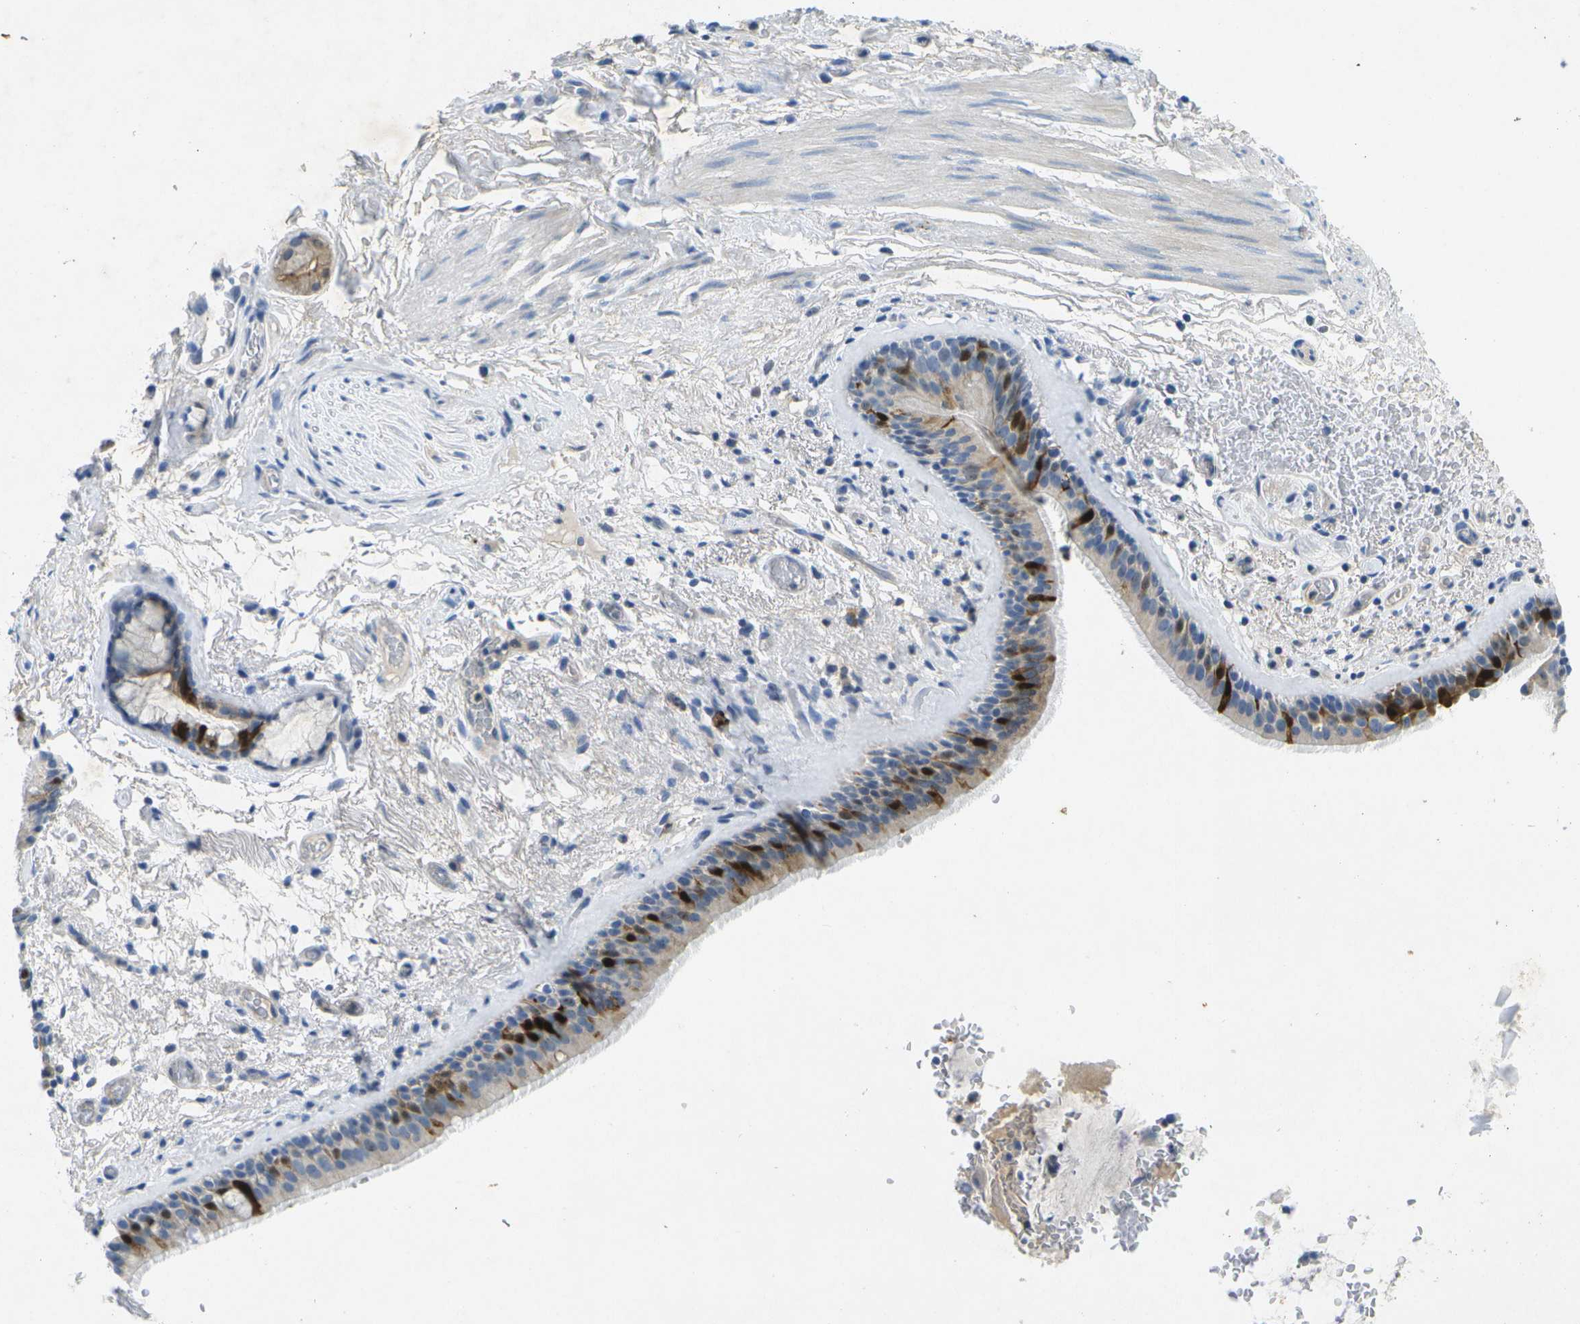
{"staining": {"intensity": "strong", "quantity": "<25%", "location": "cytoplasmic/membranous,nuclear"}, "tissue": "bronchus", "cell_type": "Respiratory epithelial cells", "image_type": "normal", "snomed": [{"axis": "morphology", "description": "Normal tissue, NOS"}, {"axis": "topography", "description": "Cartilage tissue"}], "caption": "Strong cytoplasmic/membranous,nuclear staining is present in approximately <25% of respiratory epithelial cells in unremarkable bronchus.", "gene": "LIPG", "patient": {"sex": "female", "age": 63}}